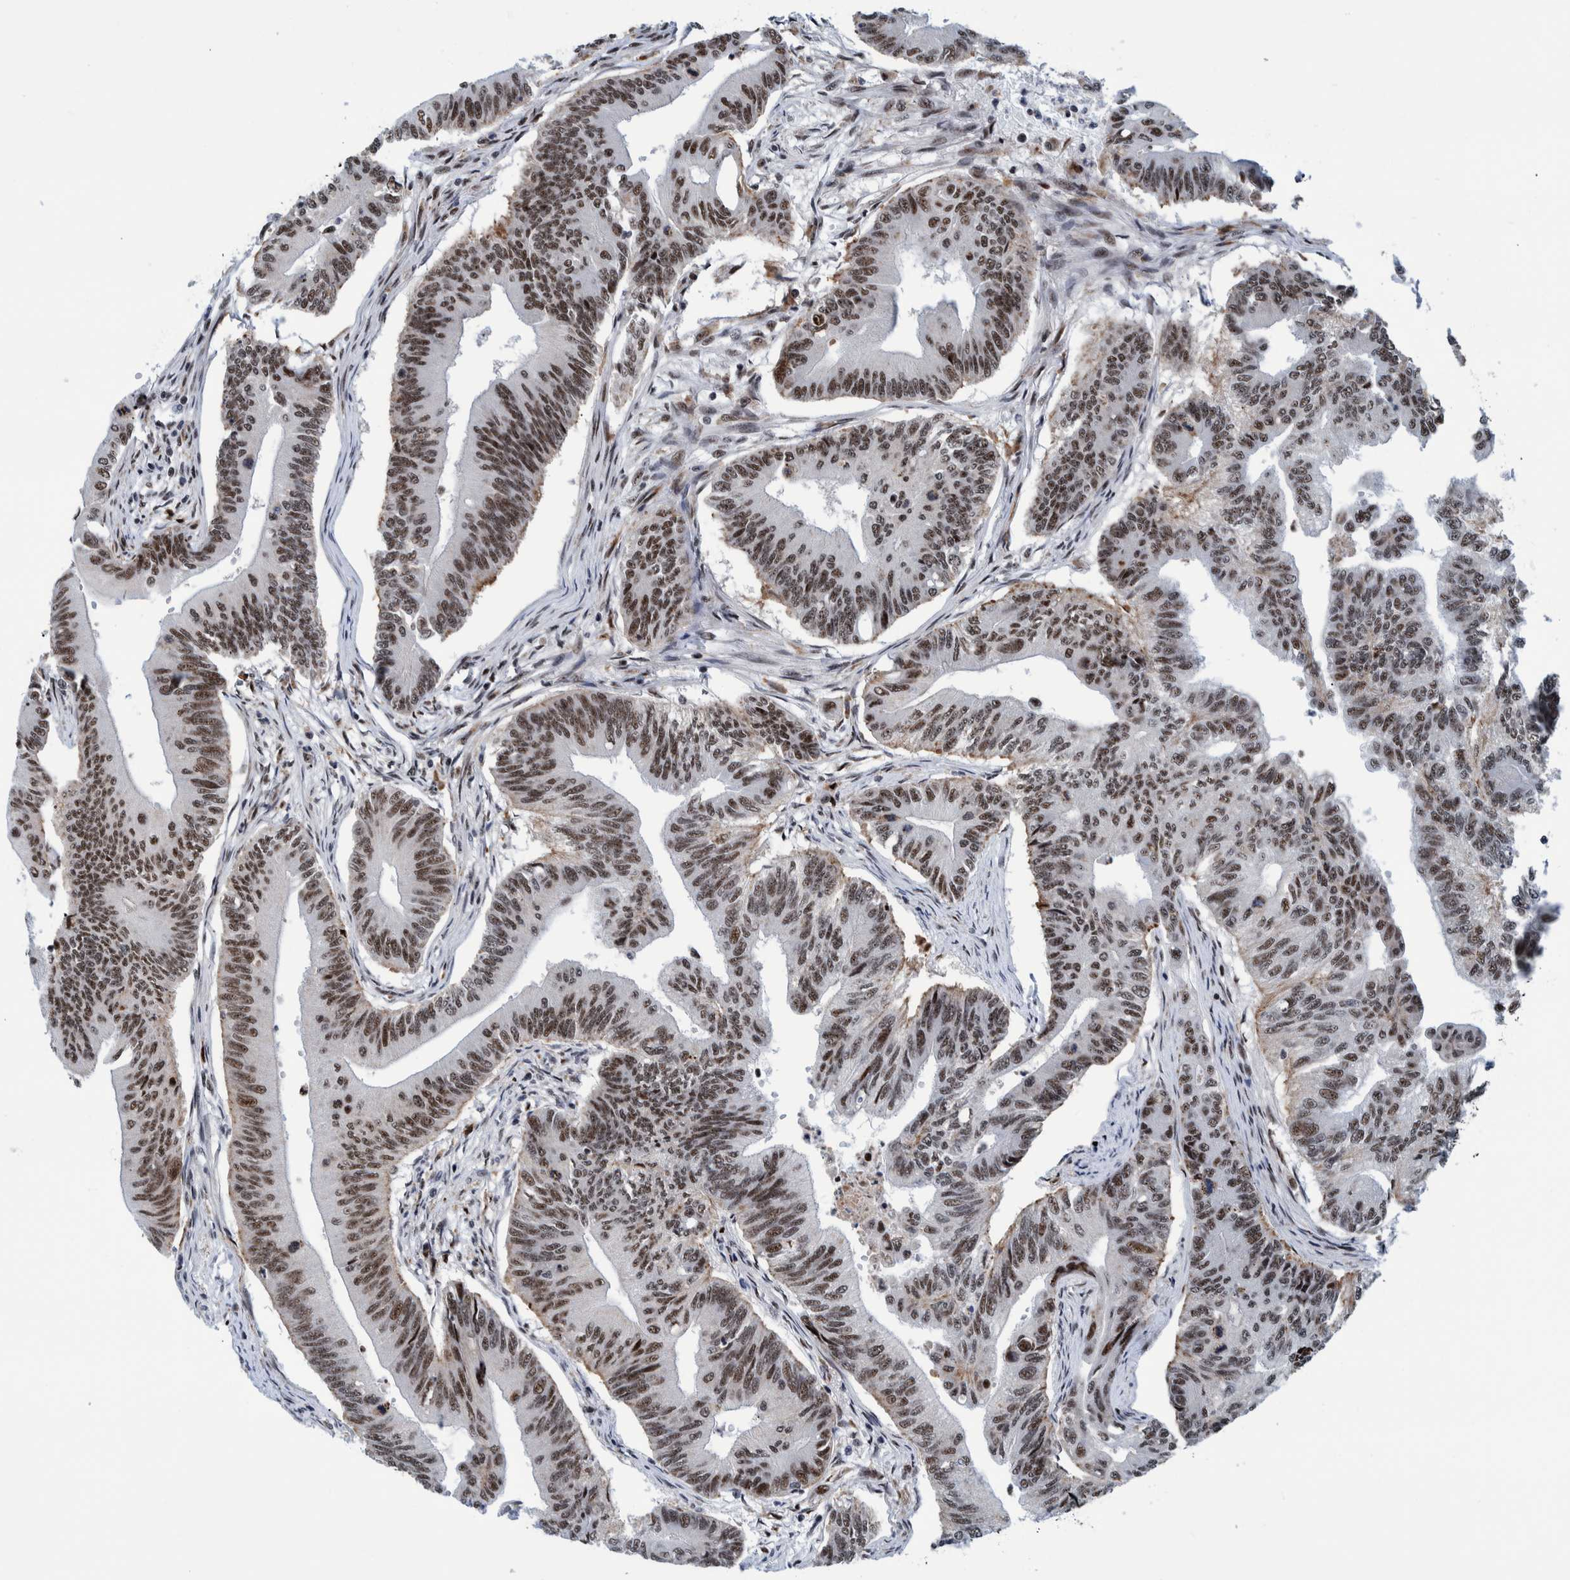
{"staining": {"intensity": "strong", "quantity": ">75%", "location": "nuclear"}, "tissue": "colorectal cancer", "cell_type": "Tumor cells", "image_type": "cancer", "snomed": [{"axis": "morphology", "description": "Adenoma, NOS"}, {"axis": "morphology", "description": "Adenocarcinoma, NOS"}, {"axis": "topography", "description": "Colon"}], "caption": "An IHC image of tumor tissue is shown. Protein staining in brown highlights strong nuclear positivity in colorectal cancer within tumor cells.", "gene": "EFTUD2", "patient": {"sex": "male", "age": 79}}